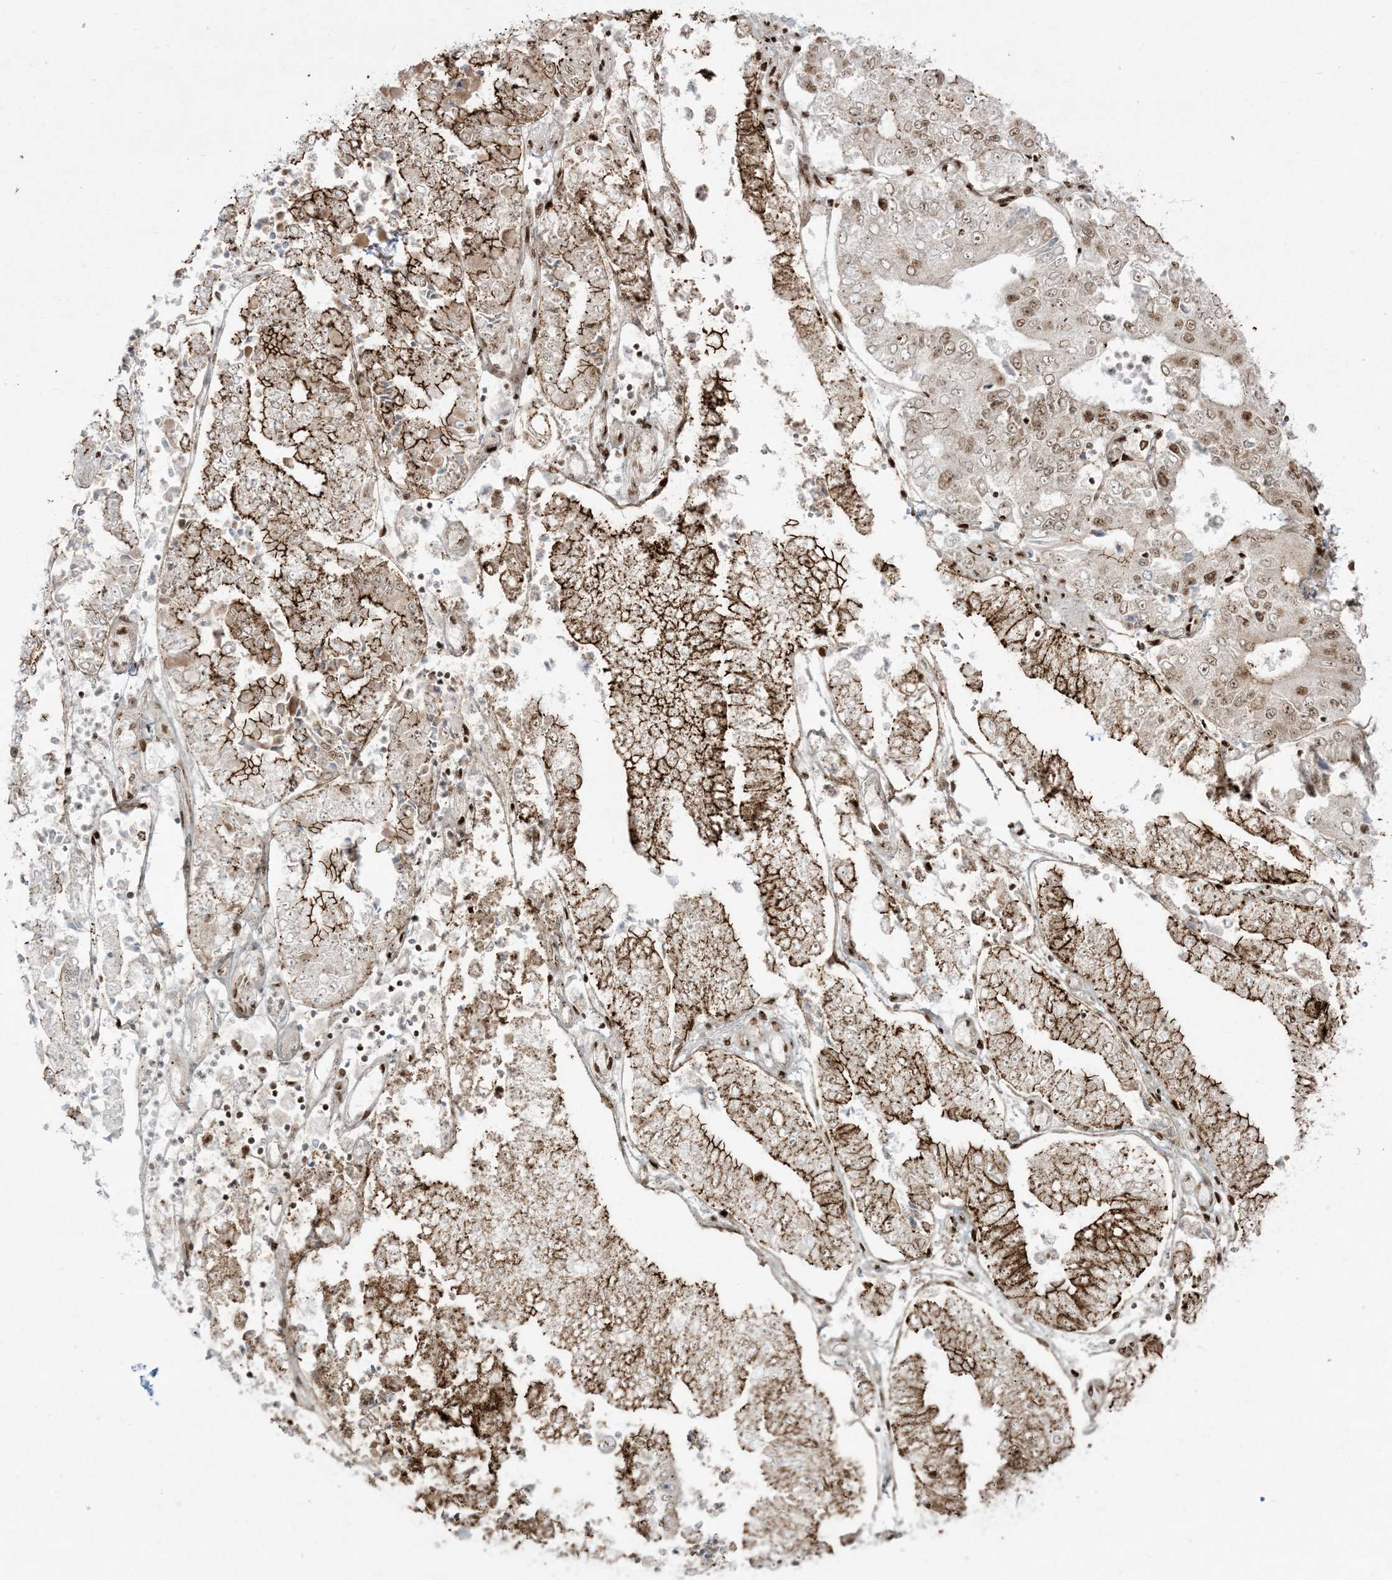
{"staining": {"intensity": "moderate", "quantity": "25%-75%", "location": "cytoplasmic/membranous,nuclear"}, "tissue": "stomach cancer", "cell_type": "Tumor cells", "image_type": "cancer", "snomed": [{"axis": "morphology", "description": "Adenocarcinoma, NOS"}, {"axis": "topography", "description": "Stomach"}], "caption": "Adenocarcinoma (stomach) stained with DAB IHC exhibits medium levels of moderate cytoplasmic/membranous and nuclear positivity in about 25%-75% of tumor cells.", "gene": "RBM10", "patient": {"sex": "male", "age": 76}}